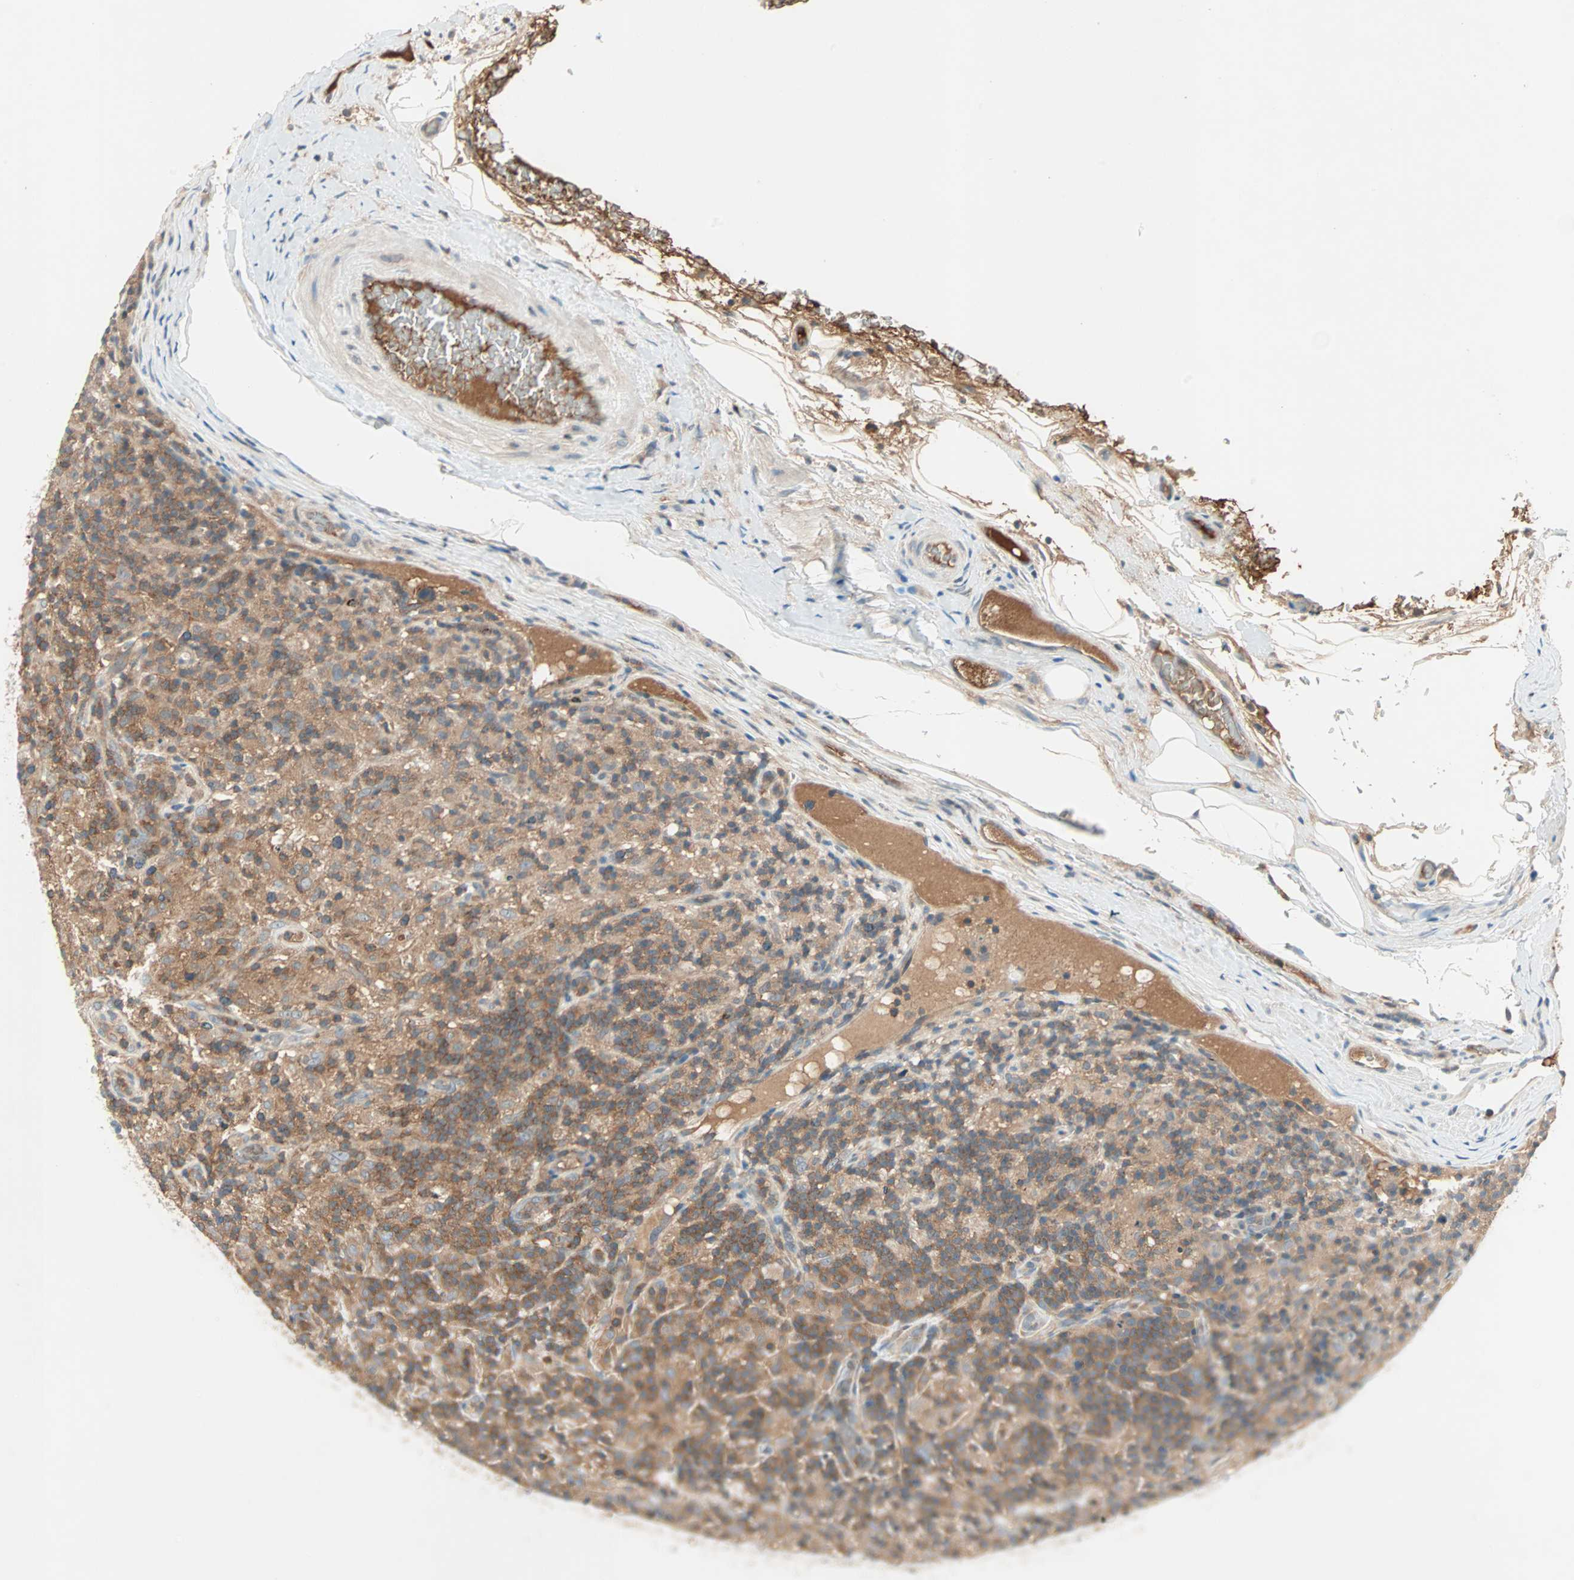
{"staining": {"intensity": "moderate", "quantity": ">75%", "location": "cytoplasmic/membranous"}, "tissue": "lymphoma", "cell_type": "Tumor cells", "image_type": "cancer", "snomed": [{"axis": "morphology", "description": "Hodgkin's disease, NOS"}, {"axis": "topography", "description": "Lymph node"}], "caption": "Immunohistochemical staining of Hodgkin's disease shows medium levels of moderate cytoplasmic/membranous positivity in approximately >75% of tumor cells.", "gene": "TEC", "patient": {"sex": "male", "age": 70}}